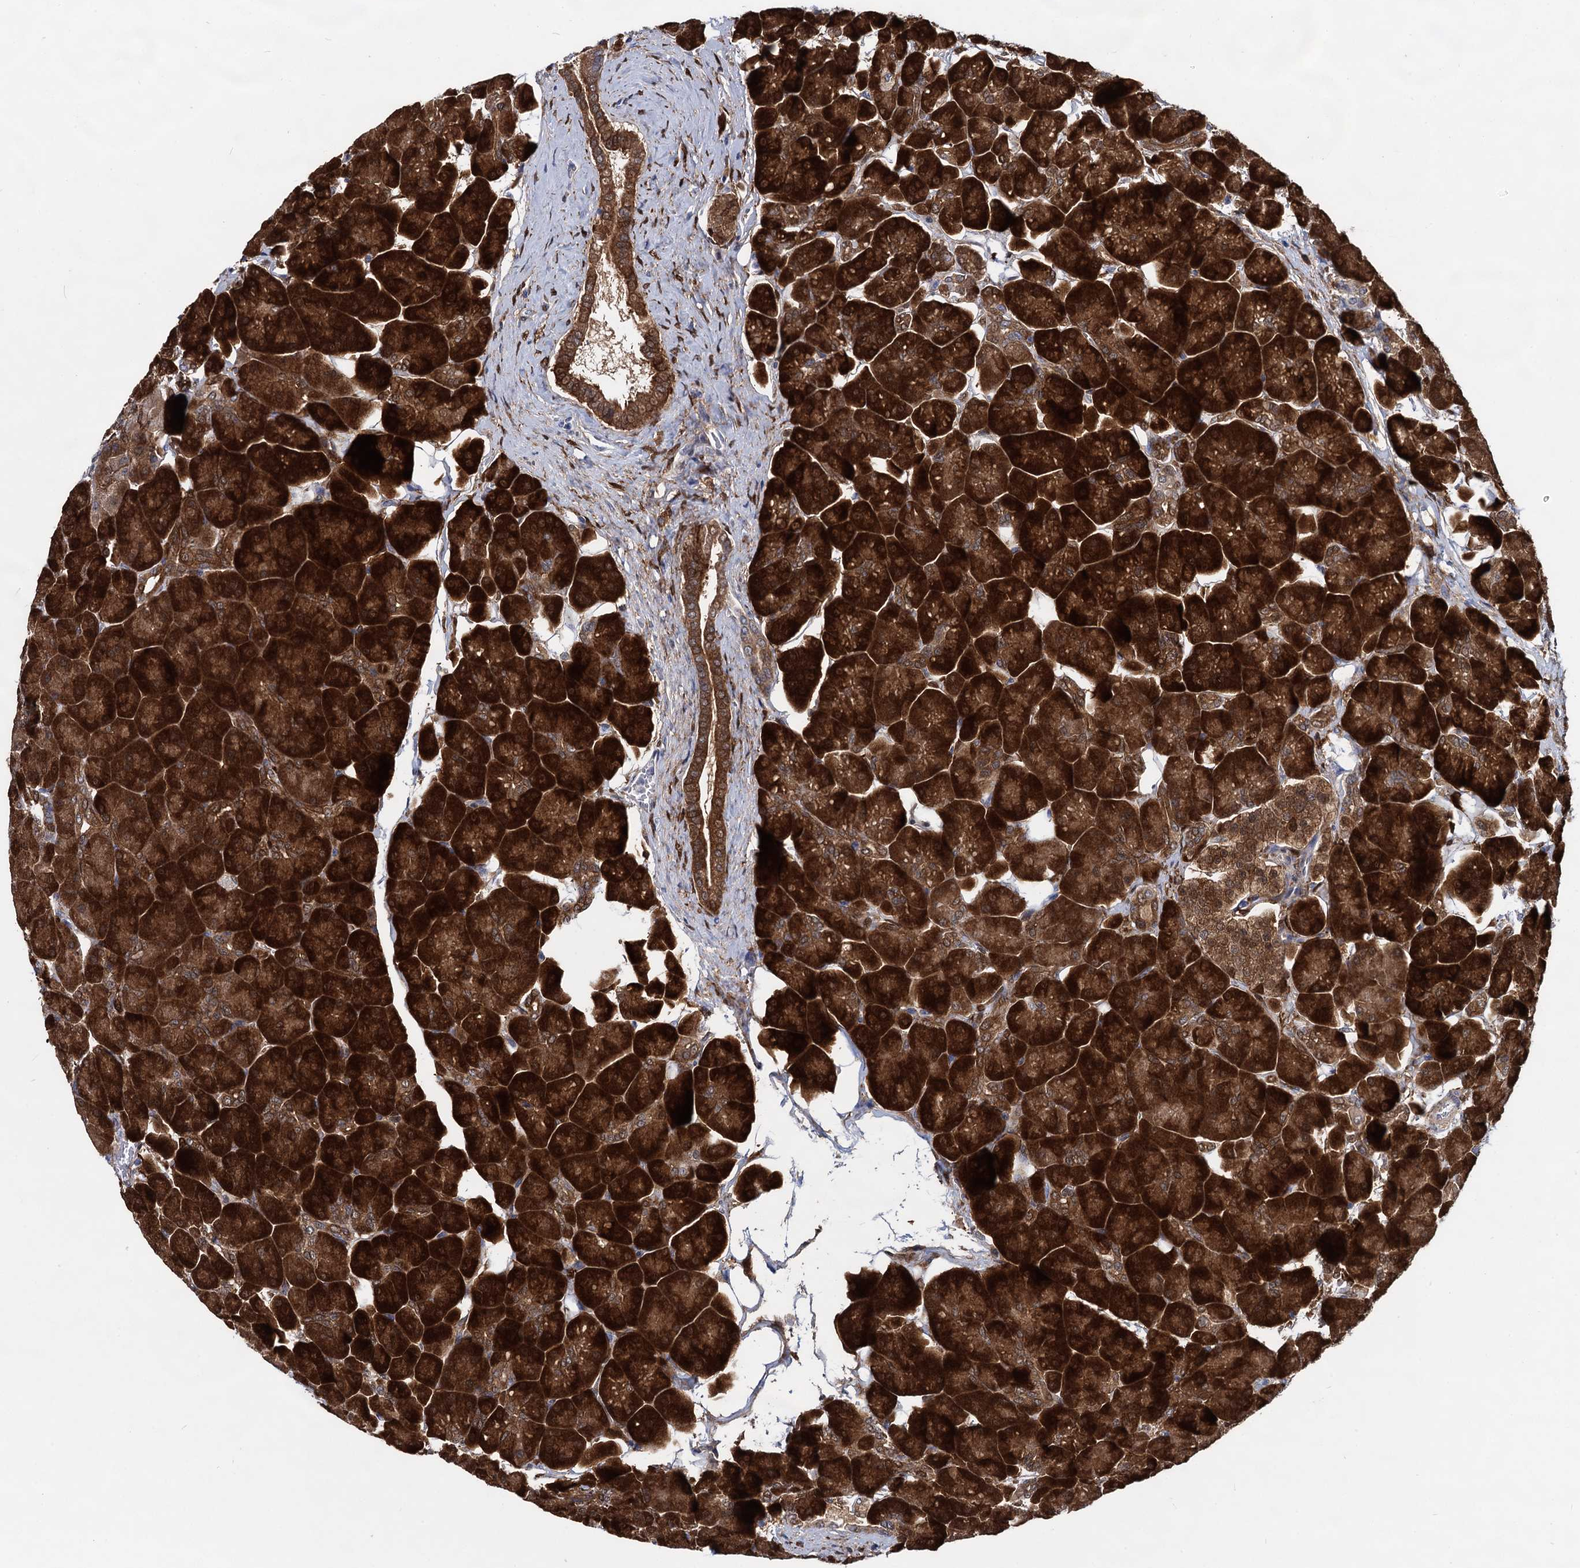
{"staining": {"intensity": "strong", "quantity": ">75%", "location": "cytoplasmic/membranous"}, "tissue": "pancreas", "cell_type": "Exocrine glandular cells", "image_type": "normal", "snomed": [{"axis": "morphology", "description": "Normal tissue, NOS"}, {"axis": "topography", "description": "Pancreas"}], "caption": "Protein expression analysis of unremarkable pancreas exhibits strong cytoplasmic/membranous staining in approximately >75% of exocrine glandular cells. The staining was performed using DAB (3,3'-diaminobenzidine) to visualize the protein expression in brown, while the nuclei were stained in blue with hematoxylin (Magnification: 20x).", "gene": "GSTM3", "patient": {"sex": "male", "age": 66}}